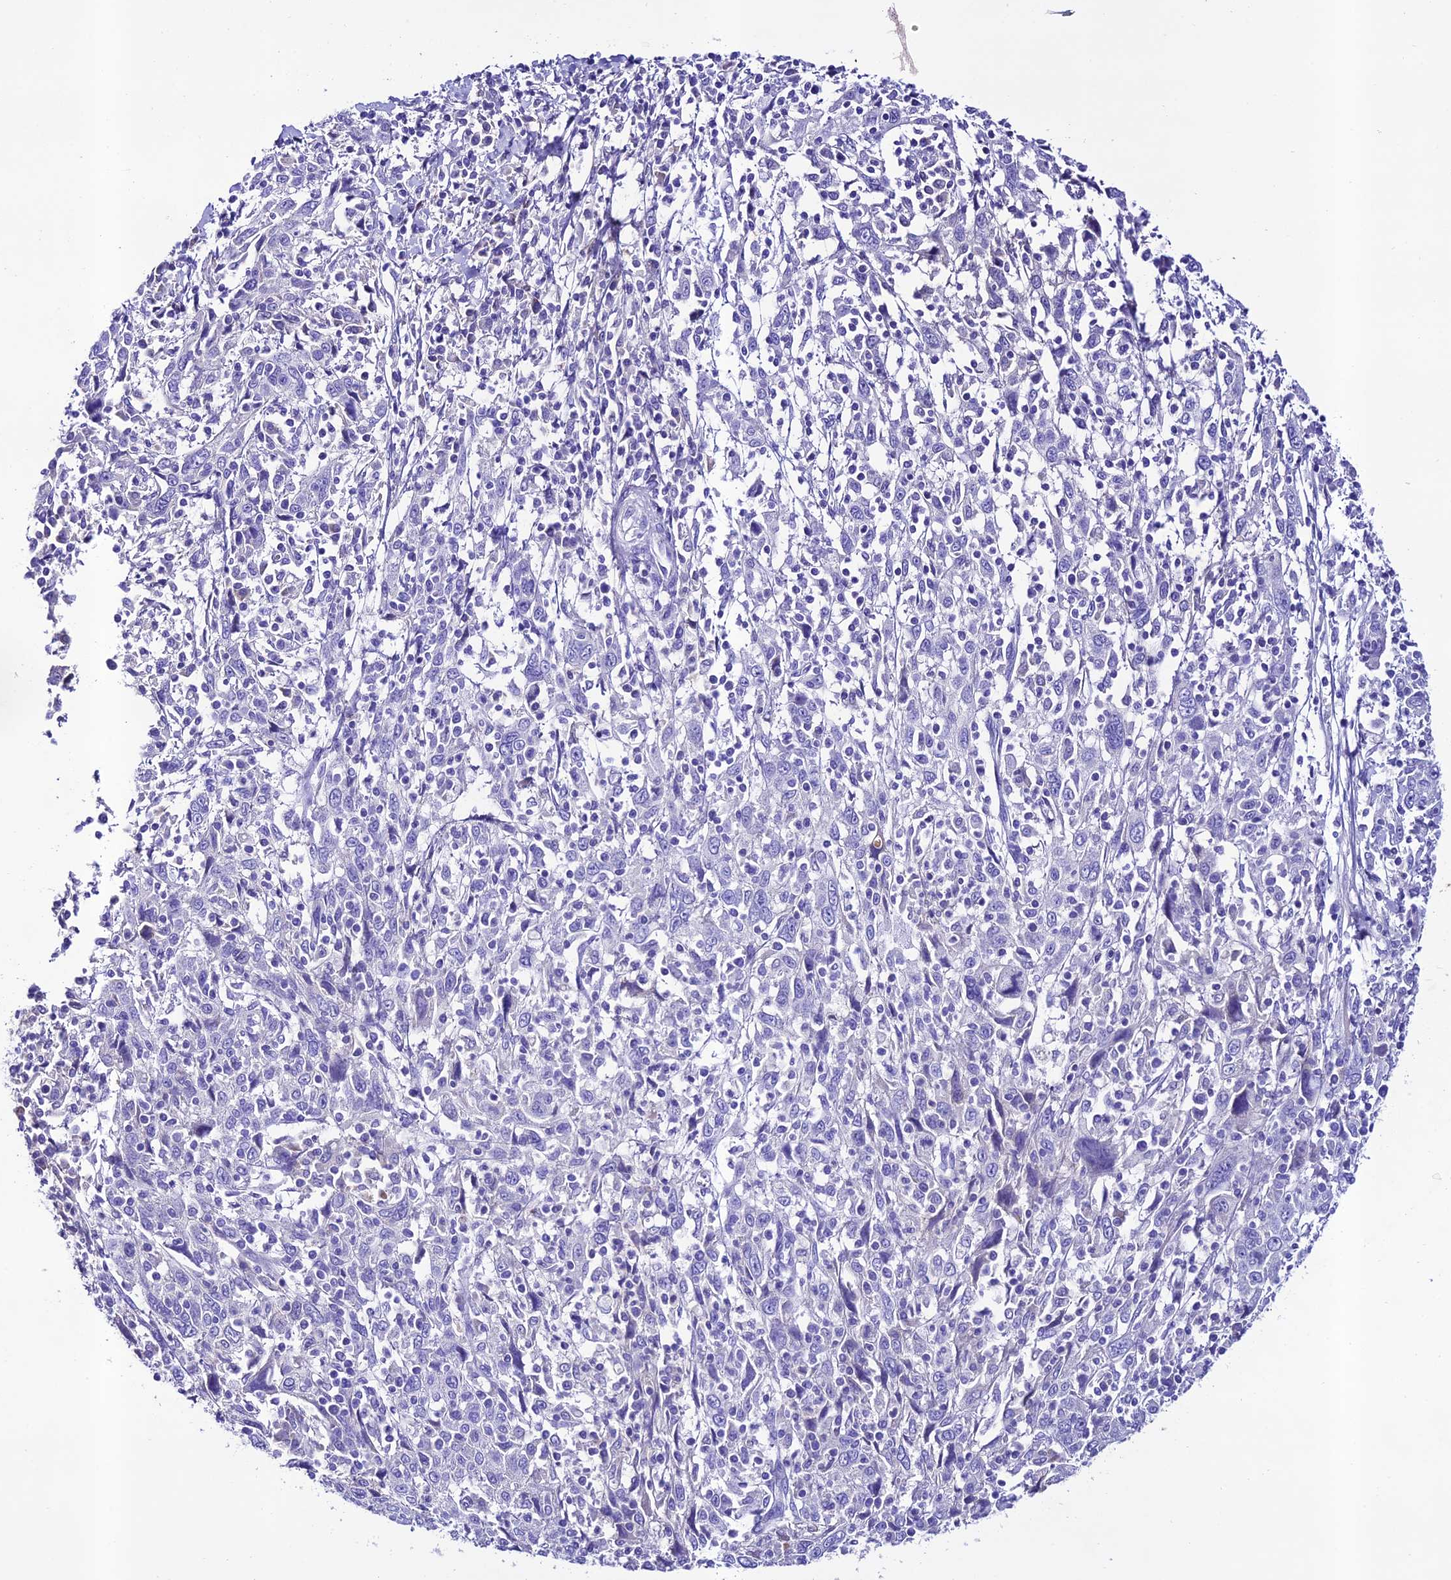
{"staining": {"intensity": "negative", "quantity": "none", "location": "none"}, "tissue": "cervical cancer", "cell_type": "Tumor cells", "image_type": "cancer", "snomed": [{"axis": "morphology", "description": "Squamous cell carcinoma, NOS"}, {"axis": "topography", "description": "Cervix"}], "caption": "Immunohistochemistry image of human cervical cancer (squamous cell carcinoma) stained for a protein (brown), which reveals no positivity in tumor cells.", "gene": "NLRP6", "patient": {"sex": "female", "age": 46}}